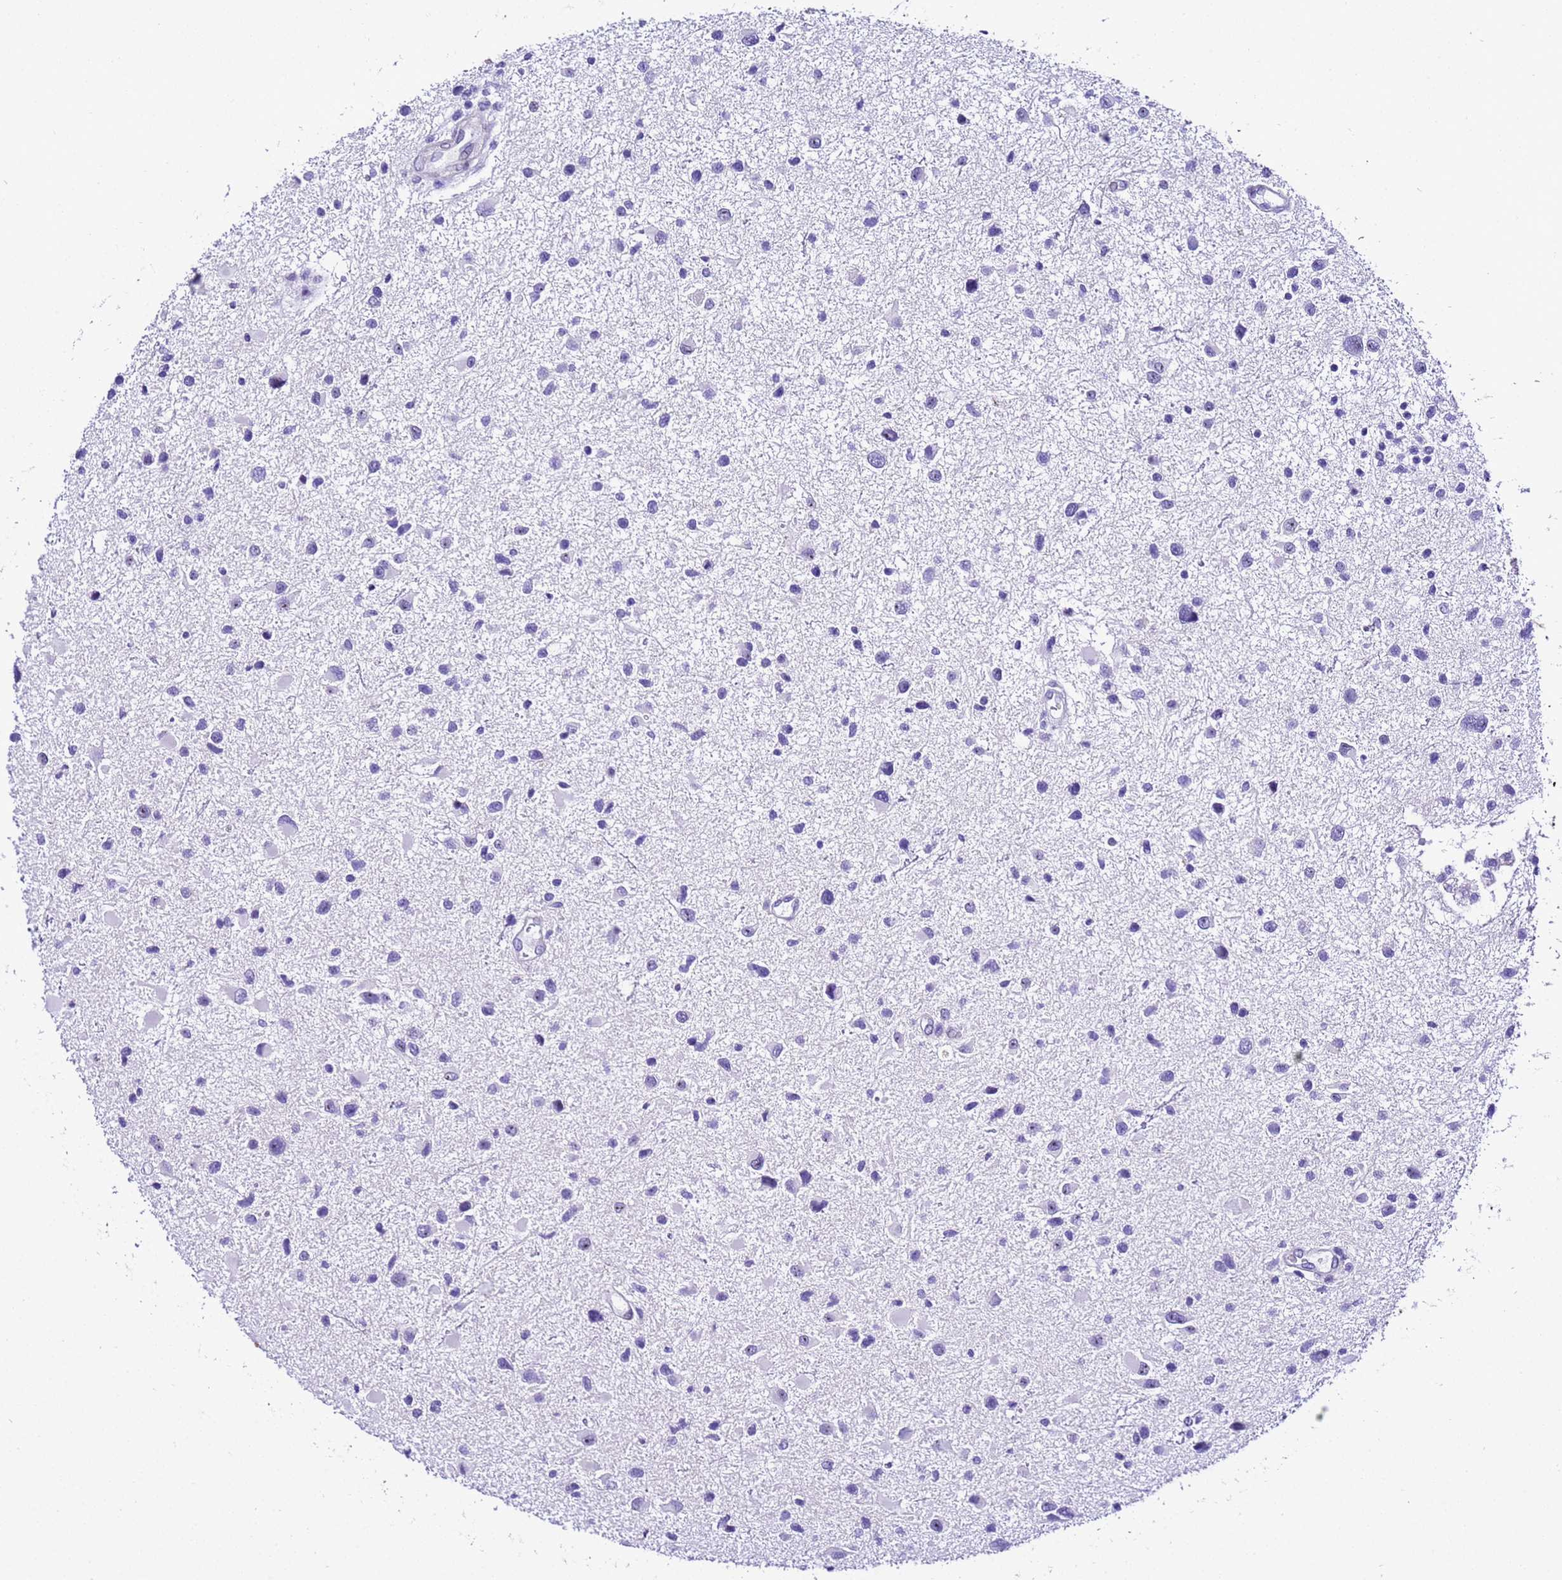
{"staining": {"intensity": "negative", "quantity": "none", "location": "none"}, "tissue": "glioma", "cell_type": "Tumor cells", "image_type": "cancer", "snomed": [{"axis": "morphology", "description": "Glioma, malignant, Low grade"}, {"axis": "topography", "description": "Brain"}], "caption": "DAB (3,3'-diaminobenzidine) immunohistochemical staining of malignant glioma (low-grade) exhibits no significant positivity in tumor cells. (Stains: DAB immunohistochemistry (IHC) with hematoxylin counter stain, Microscopy: brightfield microscopy at high magnification).", "gene": "ZNF417", "patient": {"sex": "female", "age": 32}}